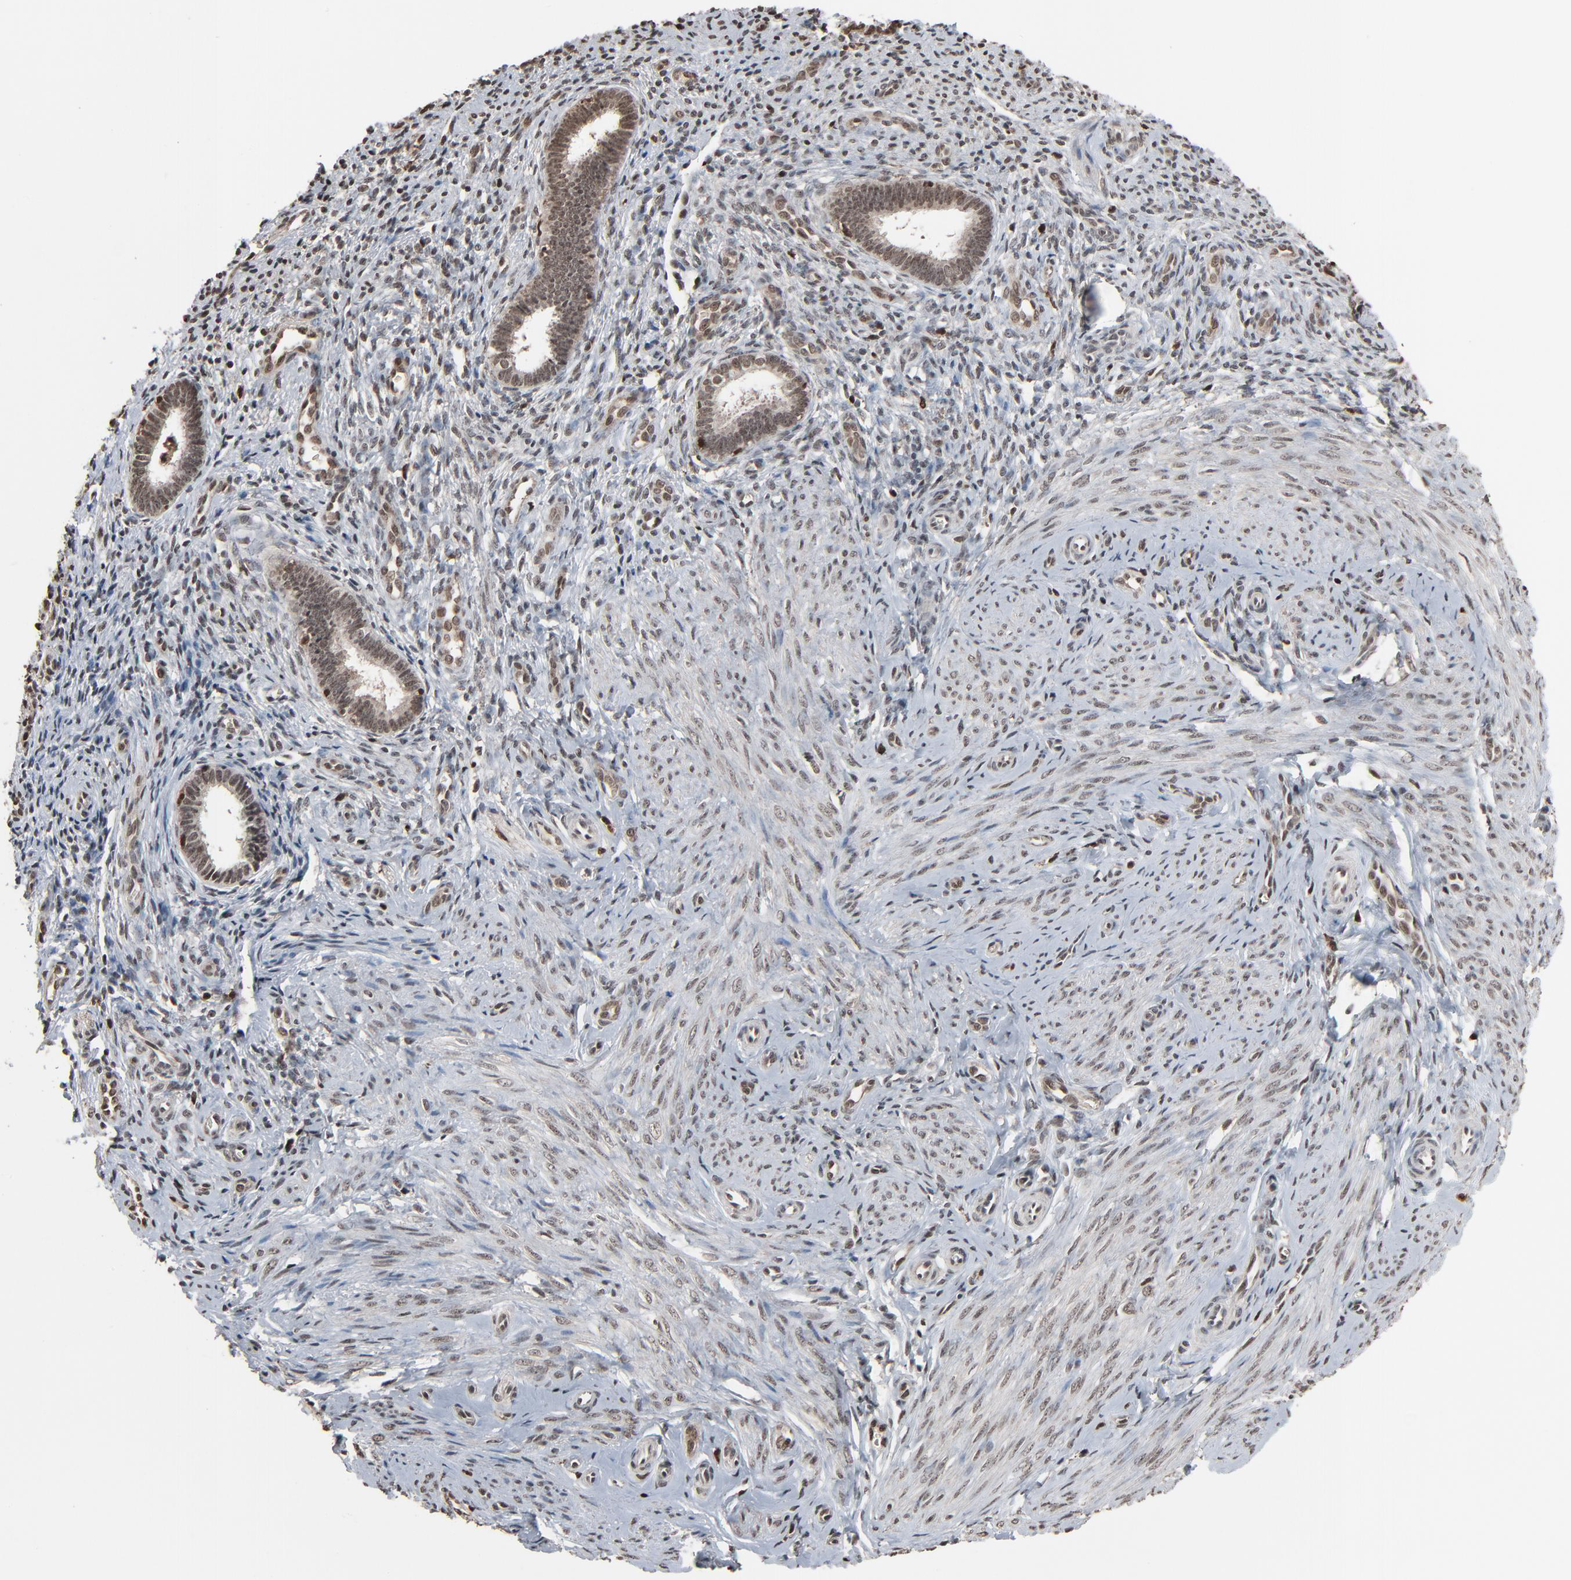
{"staining": {"intensity": "strong", "quantity": ">75%", "location": "nuclear"}, "tissue": "endometrium", "cell_type": "Cells in endometrial stroma", "image_type": "normal", "snomed": [{"axis": "morphology", "description": "Normal tissue, NOS"}, {"axis": "topography", "description": "Endometrium"}], "caption": "IHC (DAB) staining of benign human endometrium exhibits strong nuclear protein staining in about >75% of cells in endometrial stroma.", "gene": "RPS6KA3", "patient": {"sex": "female", "age": 27}}